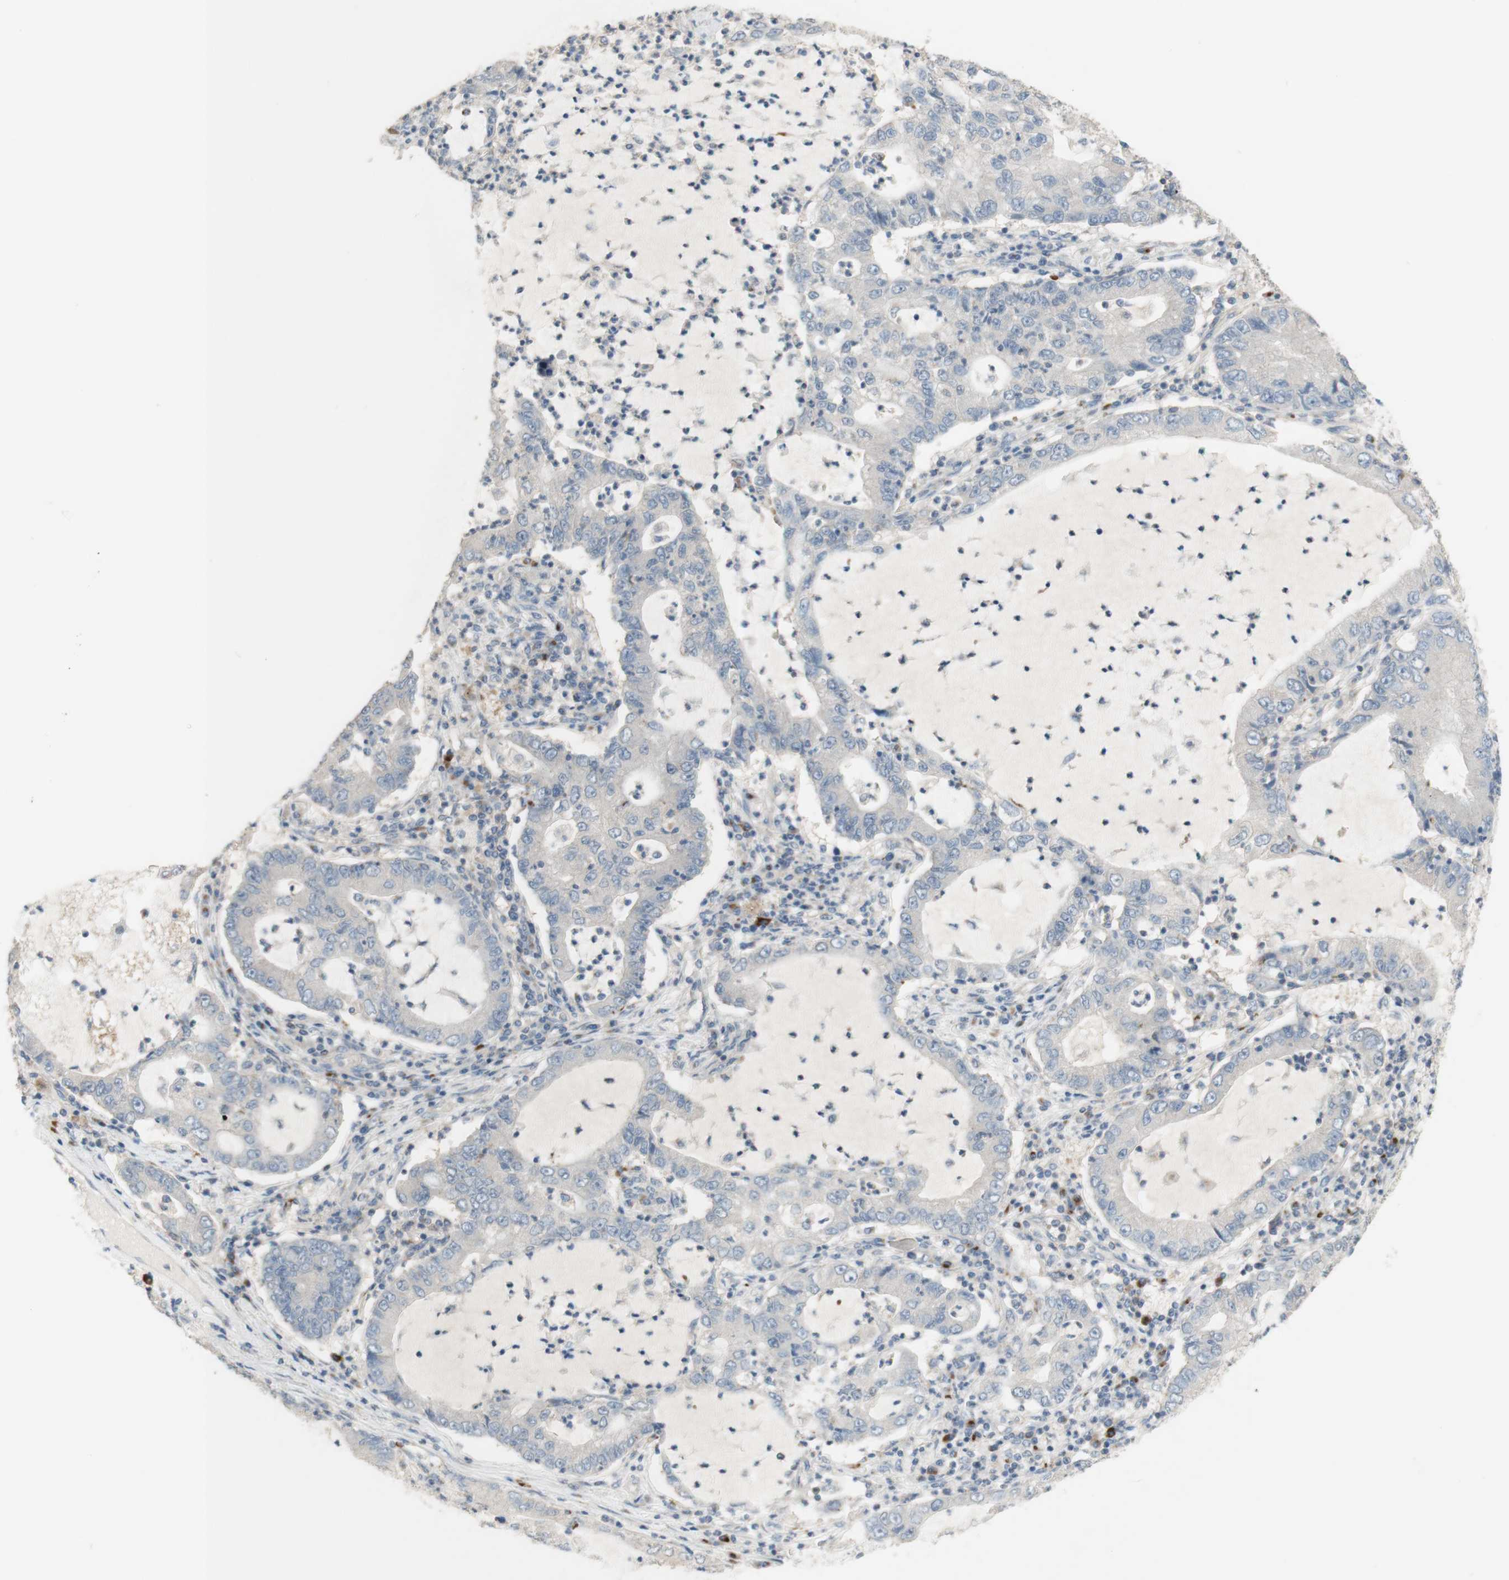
{"staining": {"intensity": "negative", "quantity": "none", "location": "none"}, "tissue": "lung cancer", "cell_type": "Tumor cells", "image_type": "cancer", "snomed": [{"axis": "morphology", "description": "Adenocarcinoma, NOS"}, {"axis": "topography", "description": "Lung"}], "caption": "A photomicrograph of lung cancer (adenocarcinoma) stained for a protein exhibits no brown staining in tumor cells.", "gene": "MANEA", "patient": {"sex": "female", "age": 51}}